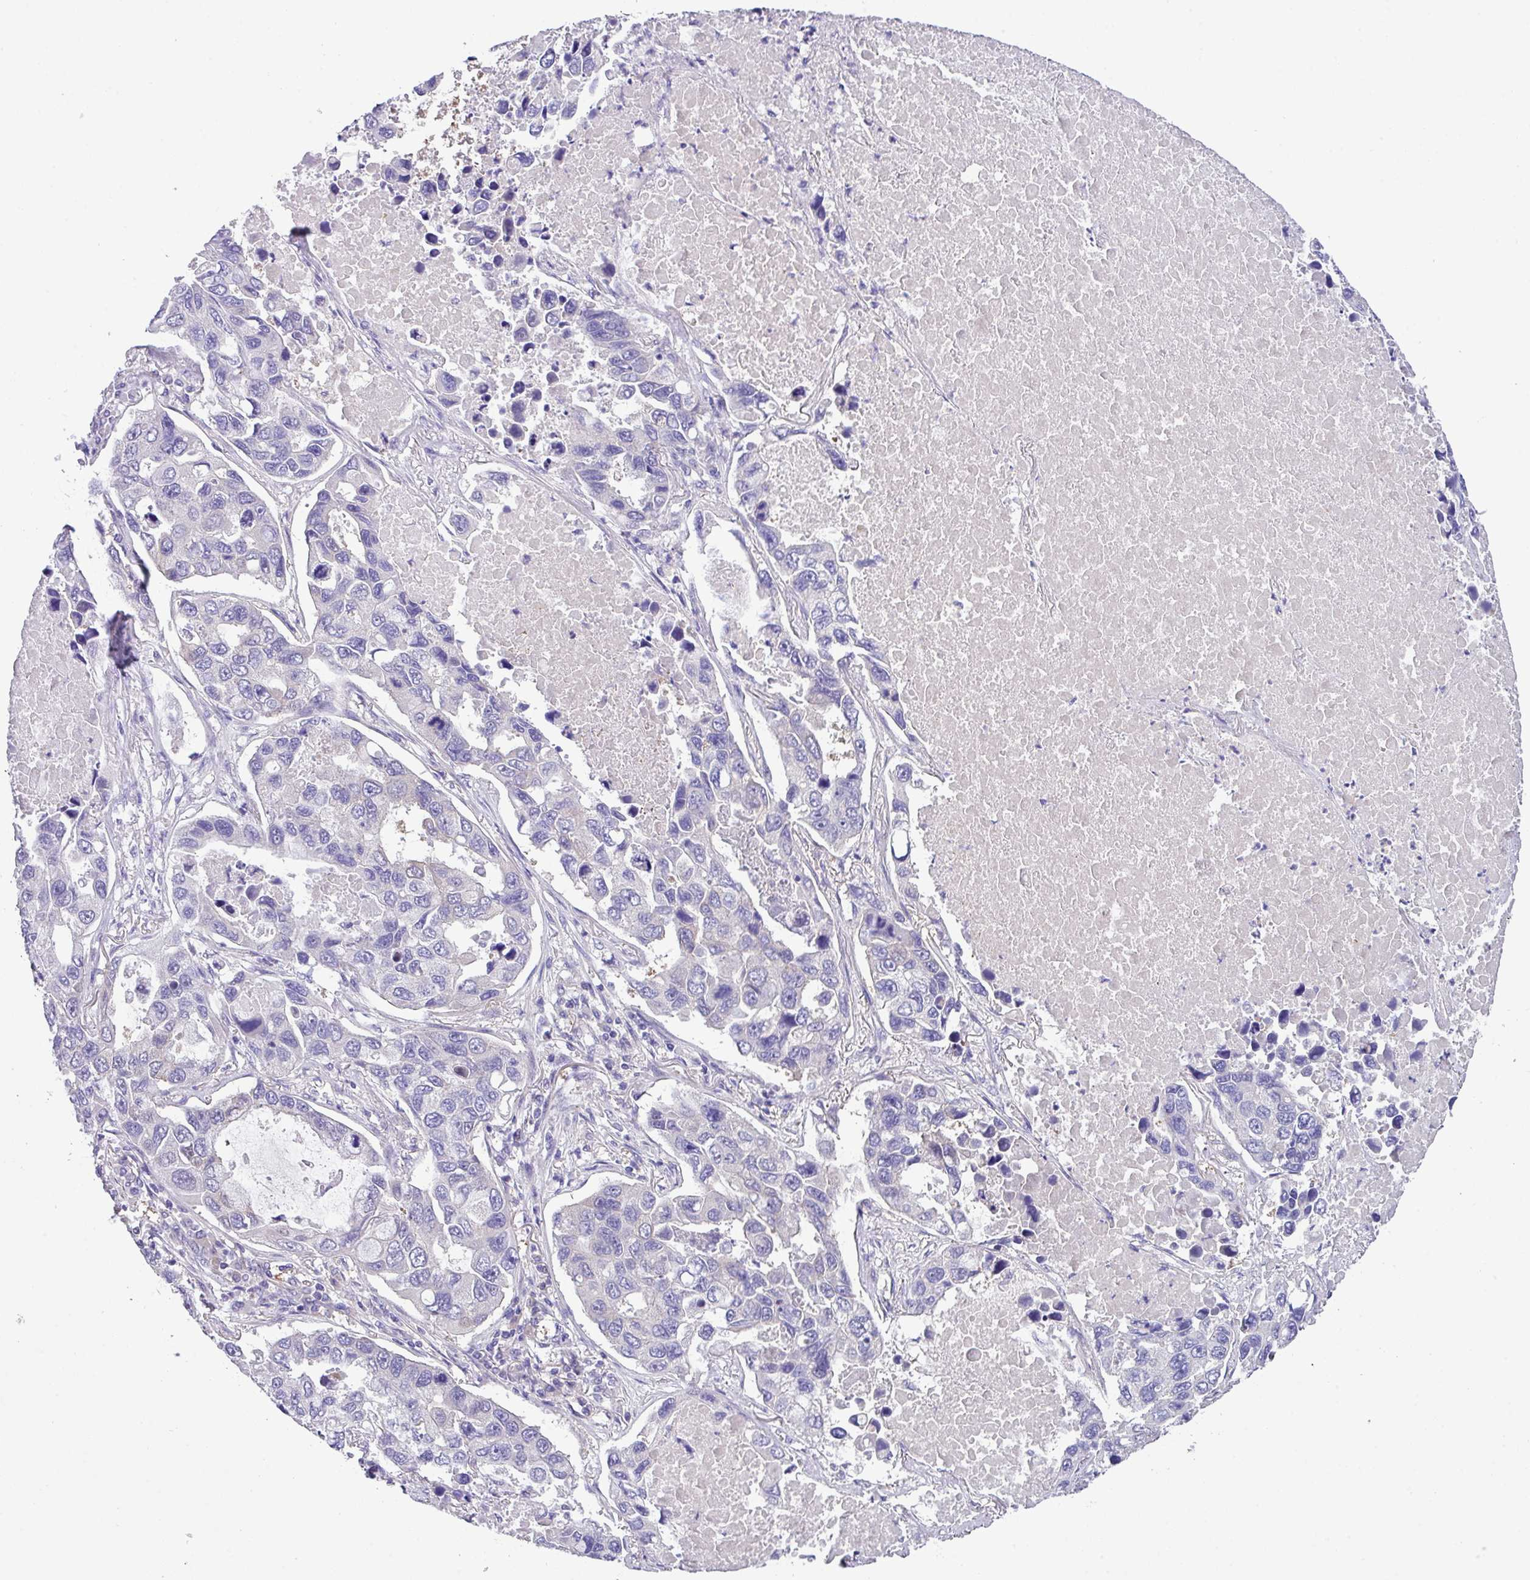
{"staining": {"intensity": "negative", "quantity": "none", "location": "none"}, "tissue": "lung cancer", "cell_type": "Tumor cells", "image_type": "cancer", "snomed": [{"axis": "morphology", "description": "Adenocarcinoma, NOS"}, {"axis": "topography", "description": "Lung"}], "caption": "Human lung cancer (adenocarcinoma) stained for a protein using IHC shows no positivity in tumor cells.", "gene": "DNAL1", "patient": {"sex": "male", "age": 64}}